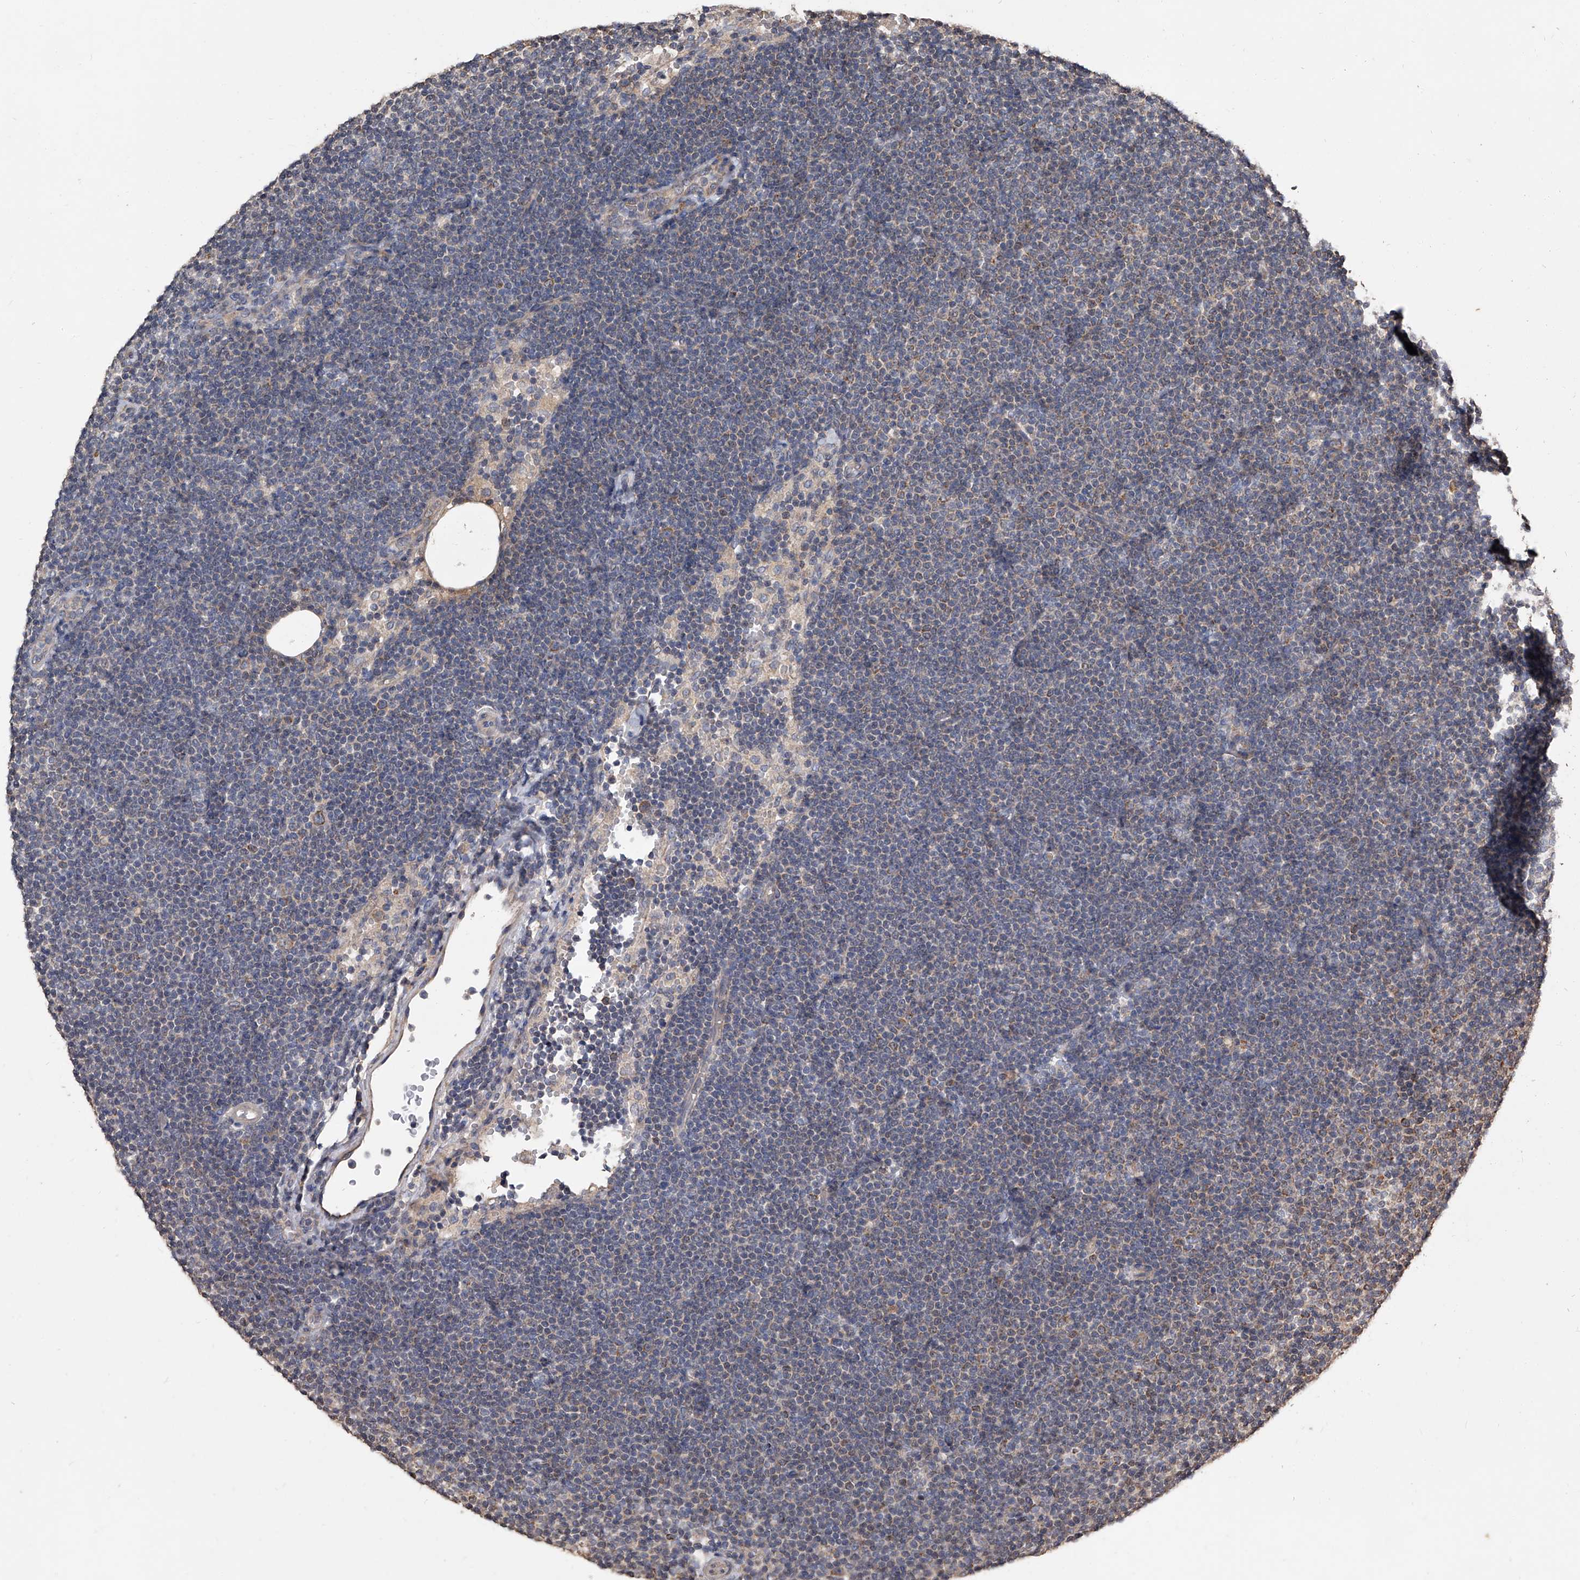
{"staining": {"intensity": "weak", "quantity": ">75%", "location": "cytoplasmic/membranous"}, "tissue": "lymphoma", "cell_type": "Tumor cells", "image_type": "cancer", "snomed": [{"axis": "morphology", "description": "Malignant lymphoma, non-Hodgkin's type, Low grade"}, {"axis": "topography", "description": "Lymph node"}], "caption": "DAB (3,3'-diaminobenzidine) immunohistochemical staining of human lymphoma reveals weak cytoplasmic/membranous protein staining in about >75% of tumor cells.", "gene": "LTV1", "patient": {"sex": "female", "age": 53}}